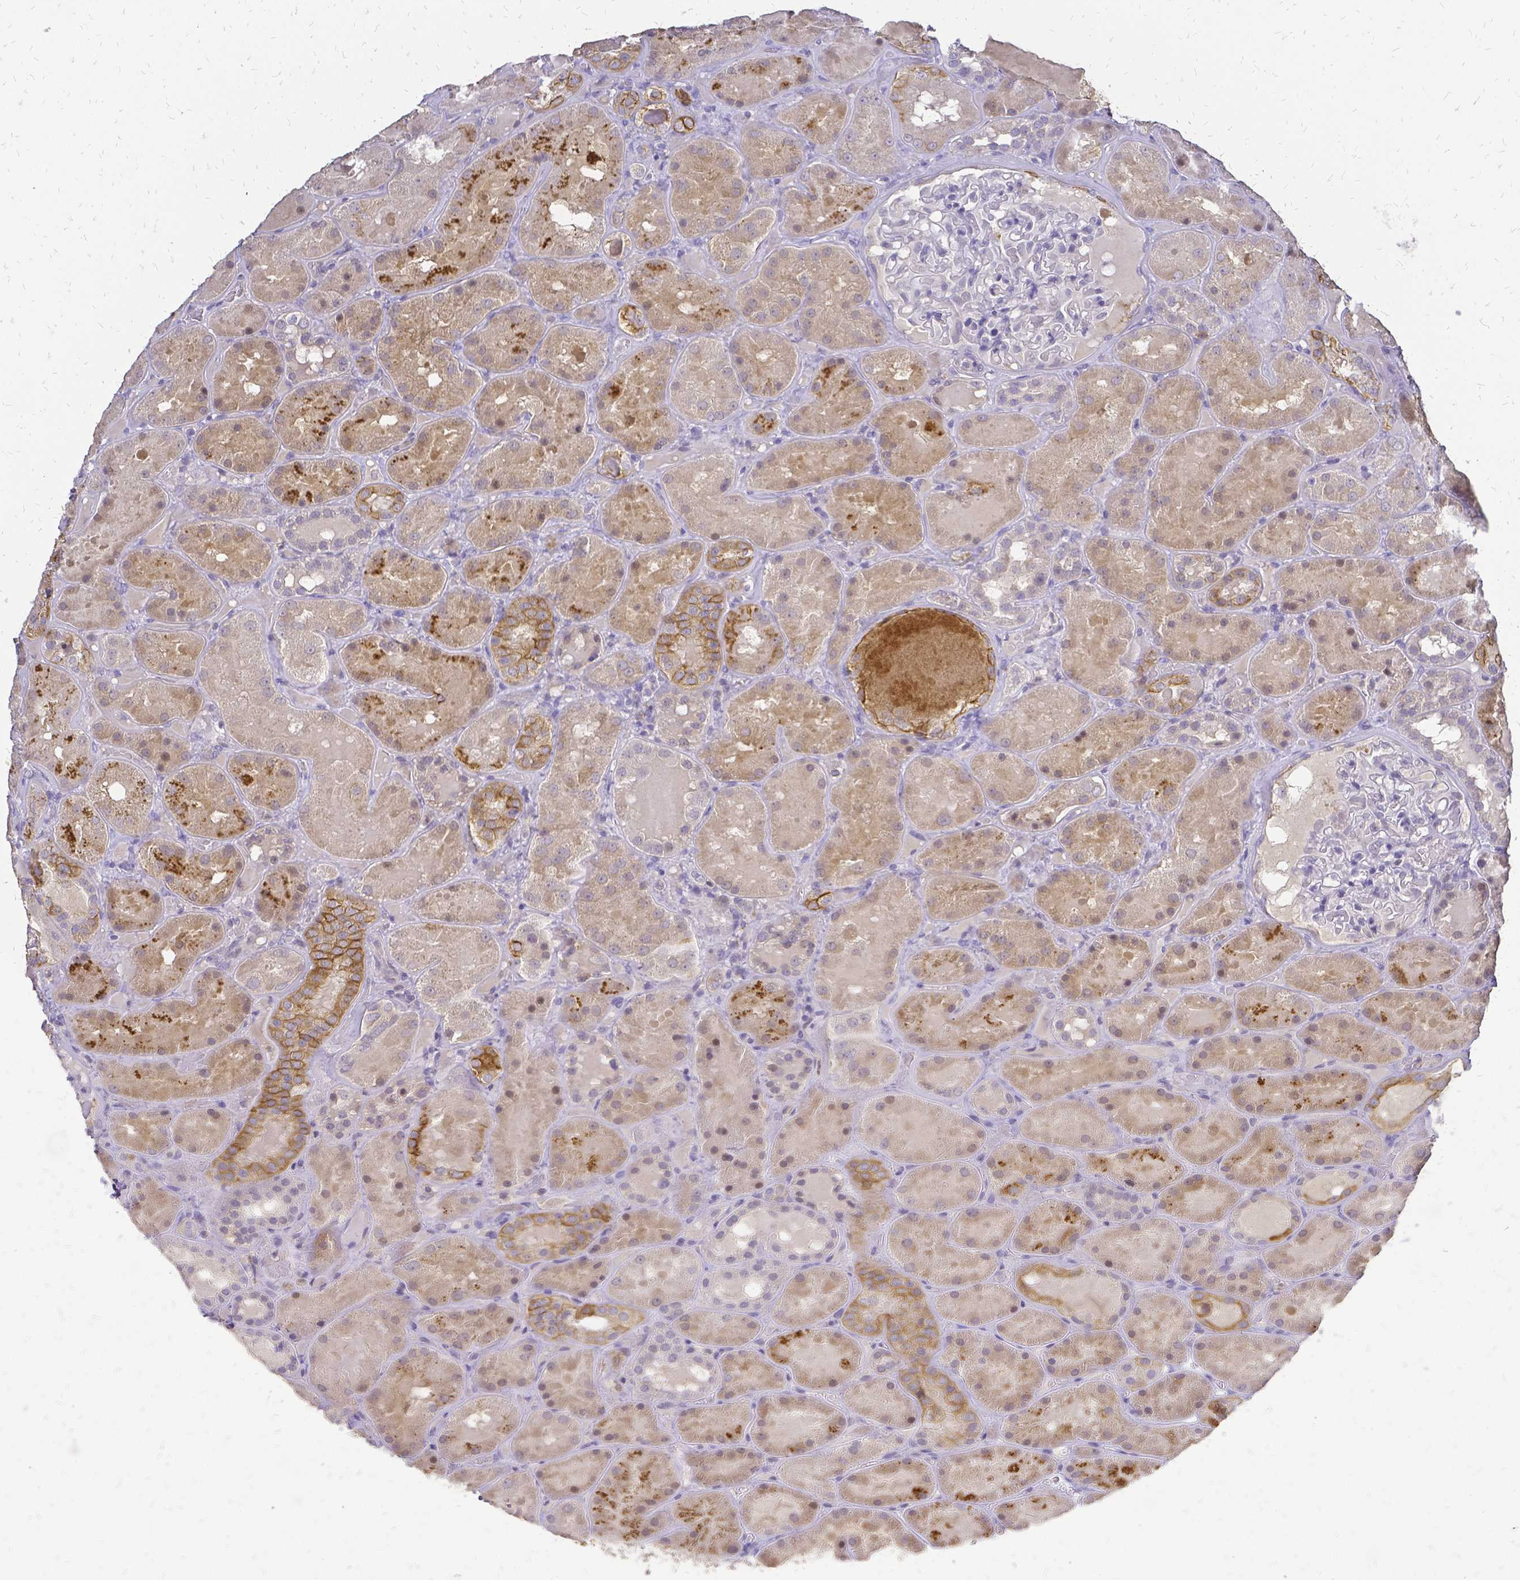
{"staining": {"intensity": "negative", "quantity": "none", "location": "none"}, "tissue": "kidney", "cell_type": "Cells in glomeruli", "image_type": "normal", "snomed": [{"axis": "morphology", "description": "Normal tissue, NOS"}, {"axis": "topography", "description": "Kidney"}], "caption": "High power microscopy histopathology image of an immunohistochemistry micrograph of normal kidney, revealing no significant staining in cells in glomeruli.", "gene": "CIB1", "patient": {"sex": "male", "age": 73}}